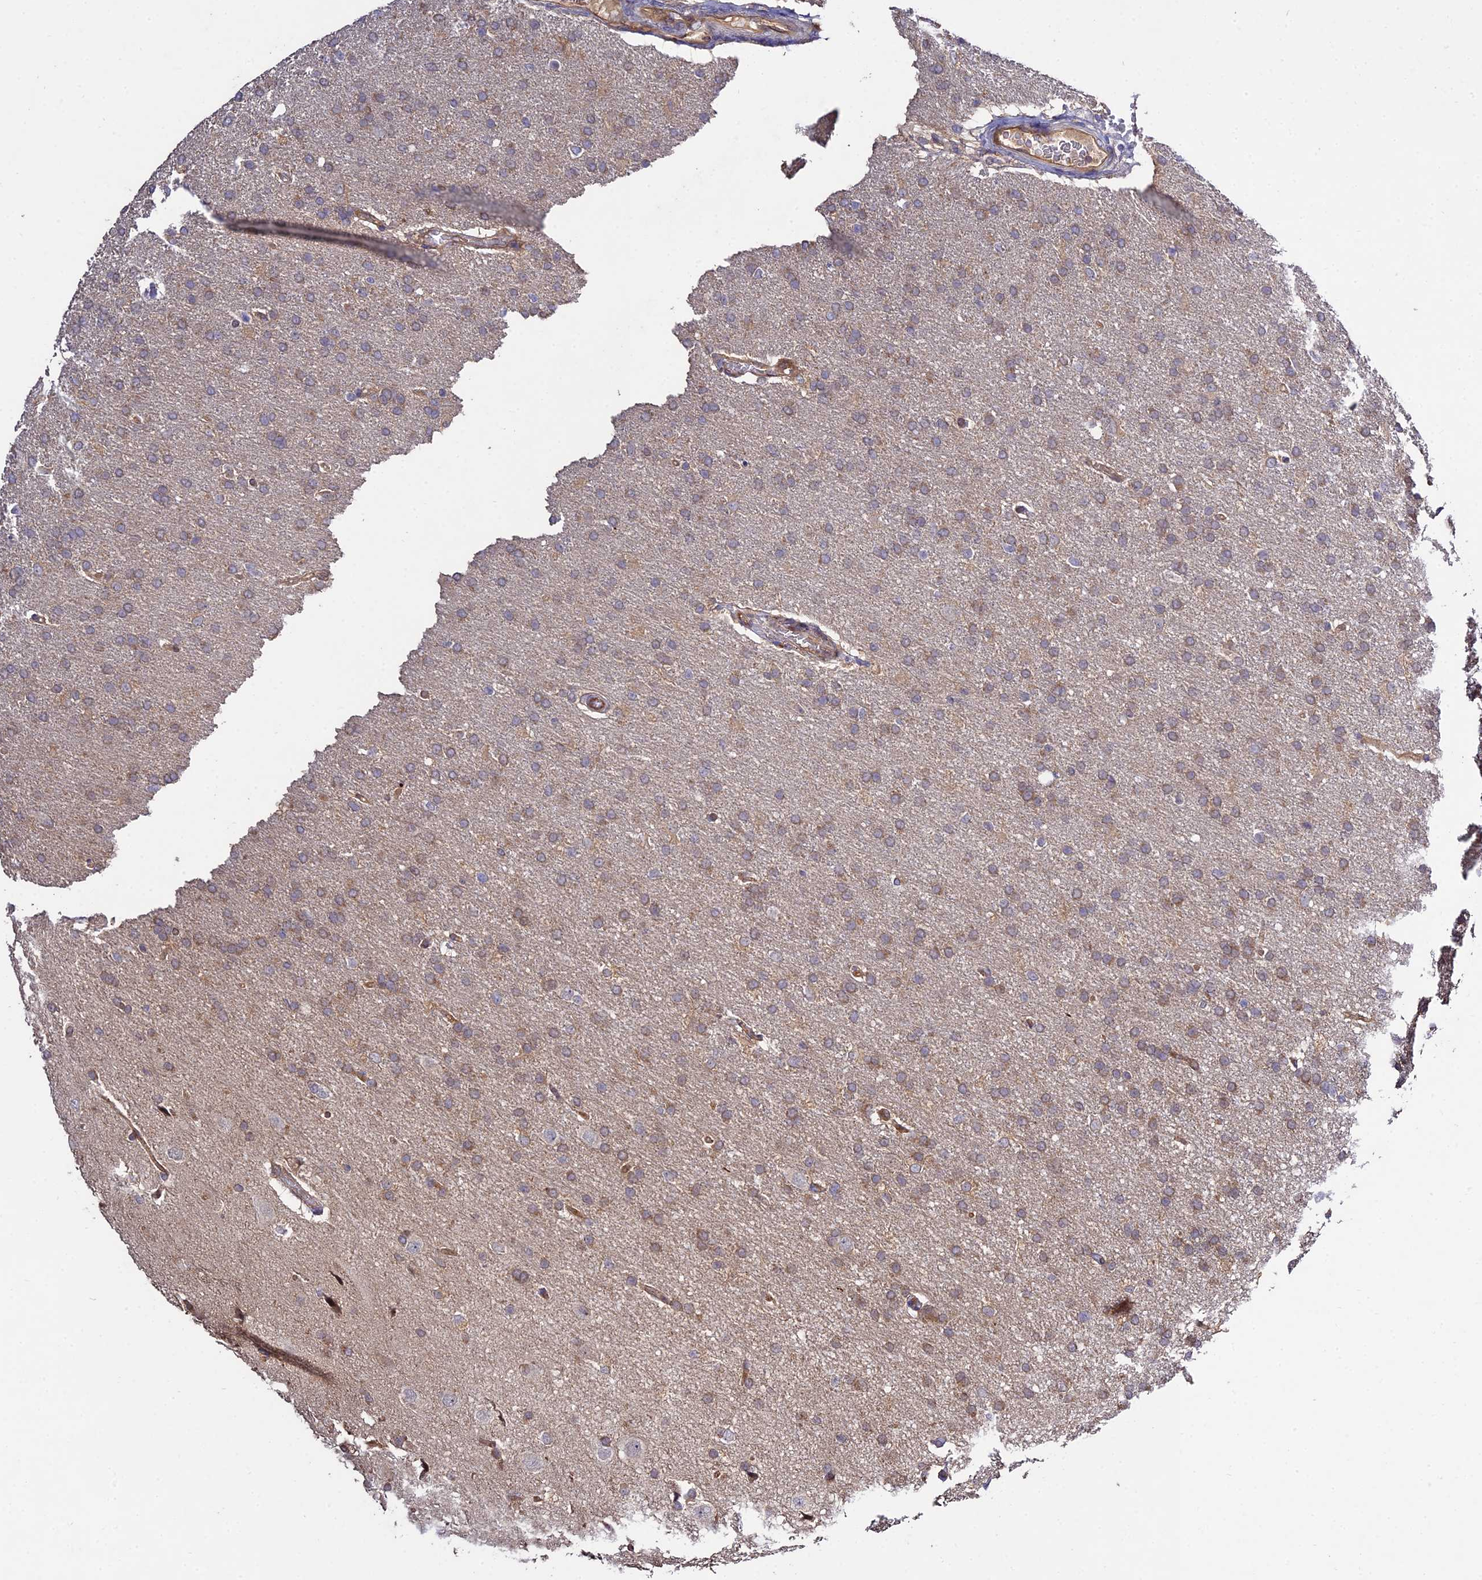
{"staining": {"intensity": "moderate", "quantity": "25%-75%", "location": "cytoplasmic/membranous"}, "tissue": "glioma", "cell_type": "Tumor cells", "image_type": "cancer", "snomed": [{"axis": "morphology", "description": "Glioma, malignant, High grade"}, {"axis": "topography", "description": "Brain"}], "caption": "Approximately 25%-75% of tumor cells in glioma reveal moderate cytoplasmic/membranous protein staining as visualized by brown immunohistochemical staining.", "gene": "GRTP1", "patient": {"sex": "male", "age": 72}}